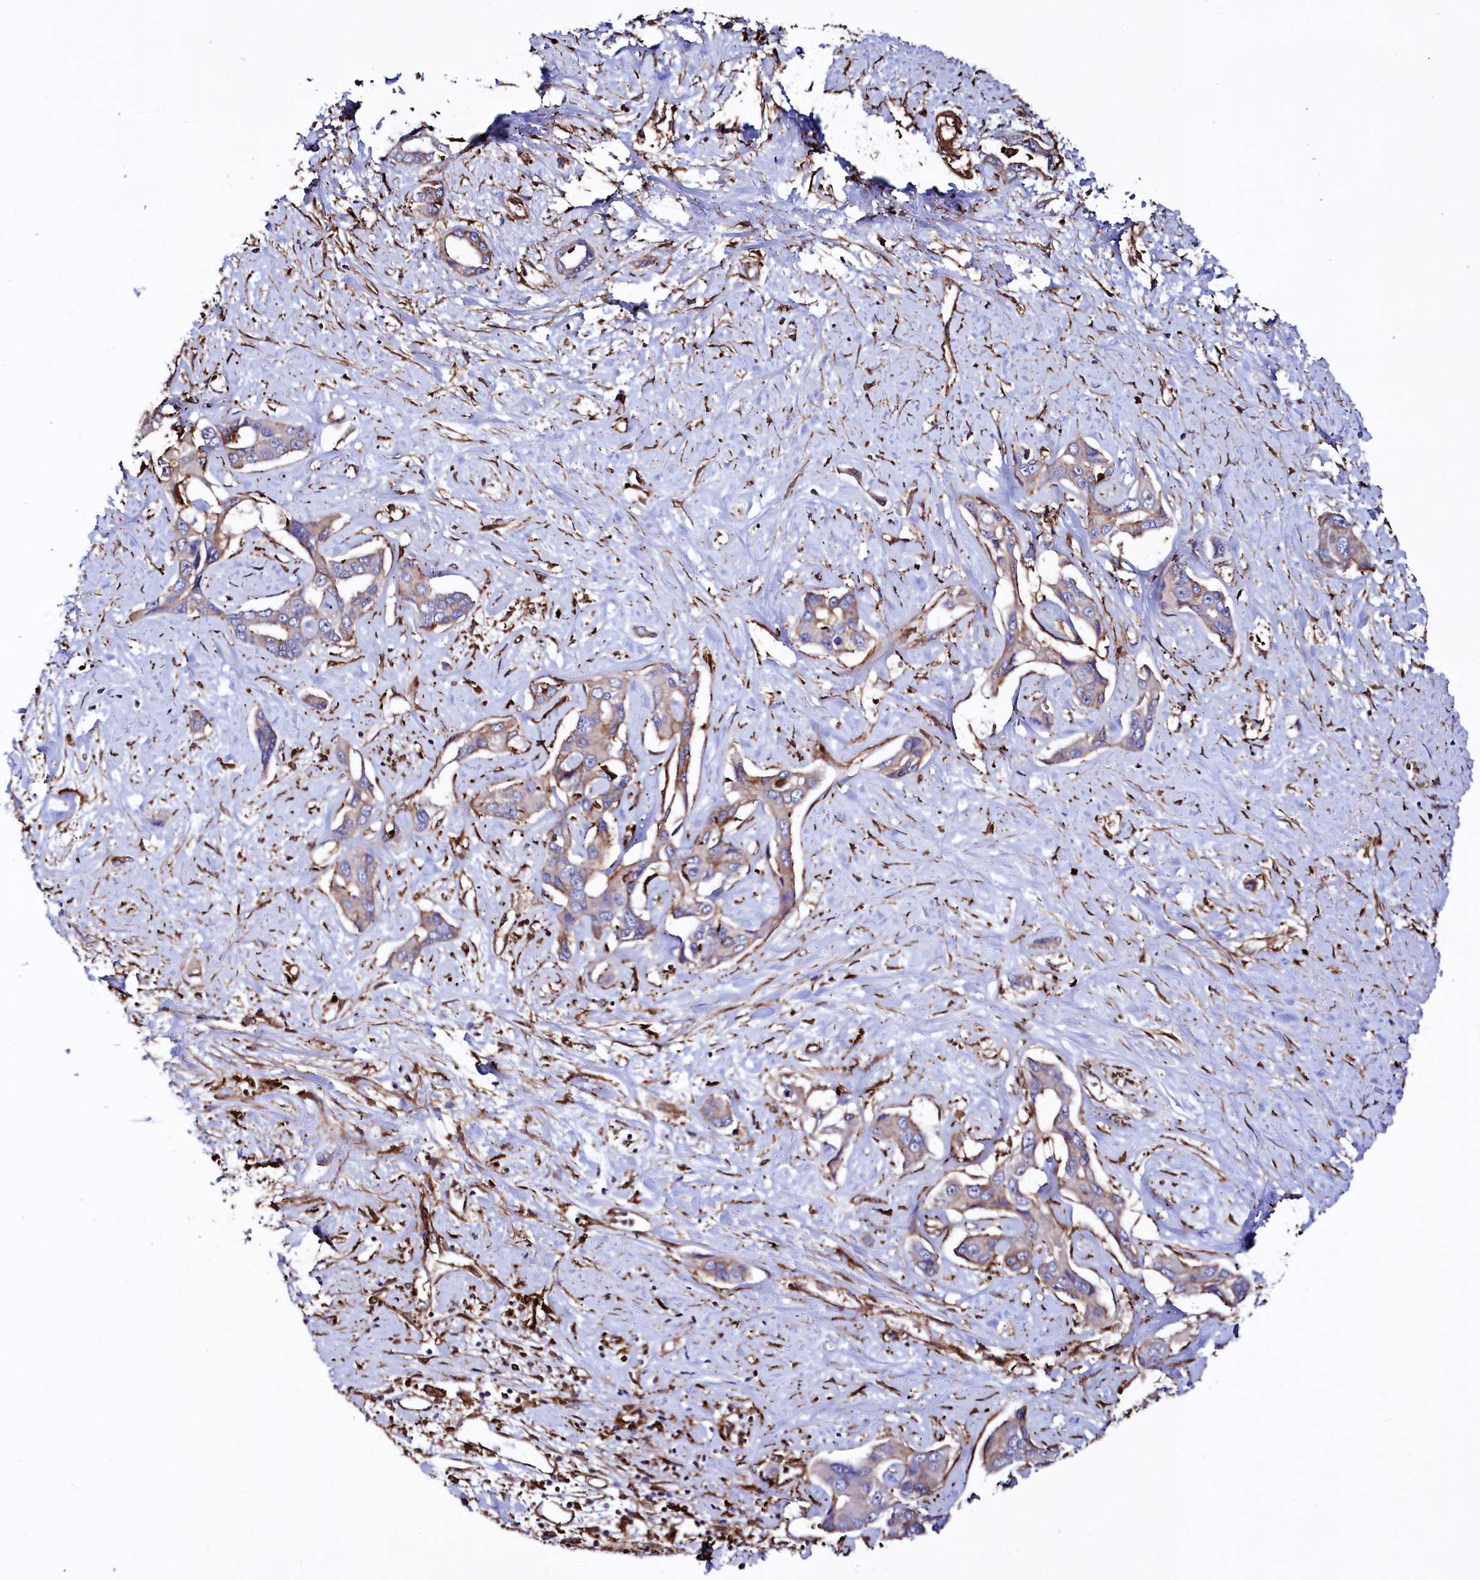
{"staining": {"intensity": "weak", "quantity": ">75%", "location": "cytoplasmic/membranous"}, "tissue": "liver cancer", "cell_type": "Tumor cells", "image_type": "cancer", "snomed": [{"axis": "morphology", "description": "Cholangiocarcinoma"}, {"axis": "topography", "description": "Liver"}], "caption": "Immunohistochemistry (DAB (3,3'-diaminobenzidine)) staining of human liver cancer (cholangiocarcinoma) exhibits weak cytoplasmic/membranous protein staining in about >75% of tumor cells. (DAB (3,3'-diaminobenzidine) IHC with brightfield microscopy, high magnification).", "gene": "STAMBPL1", "patient": {"sex": "male", "age": 59}}